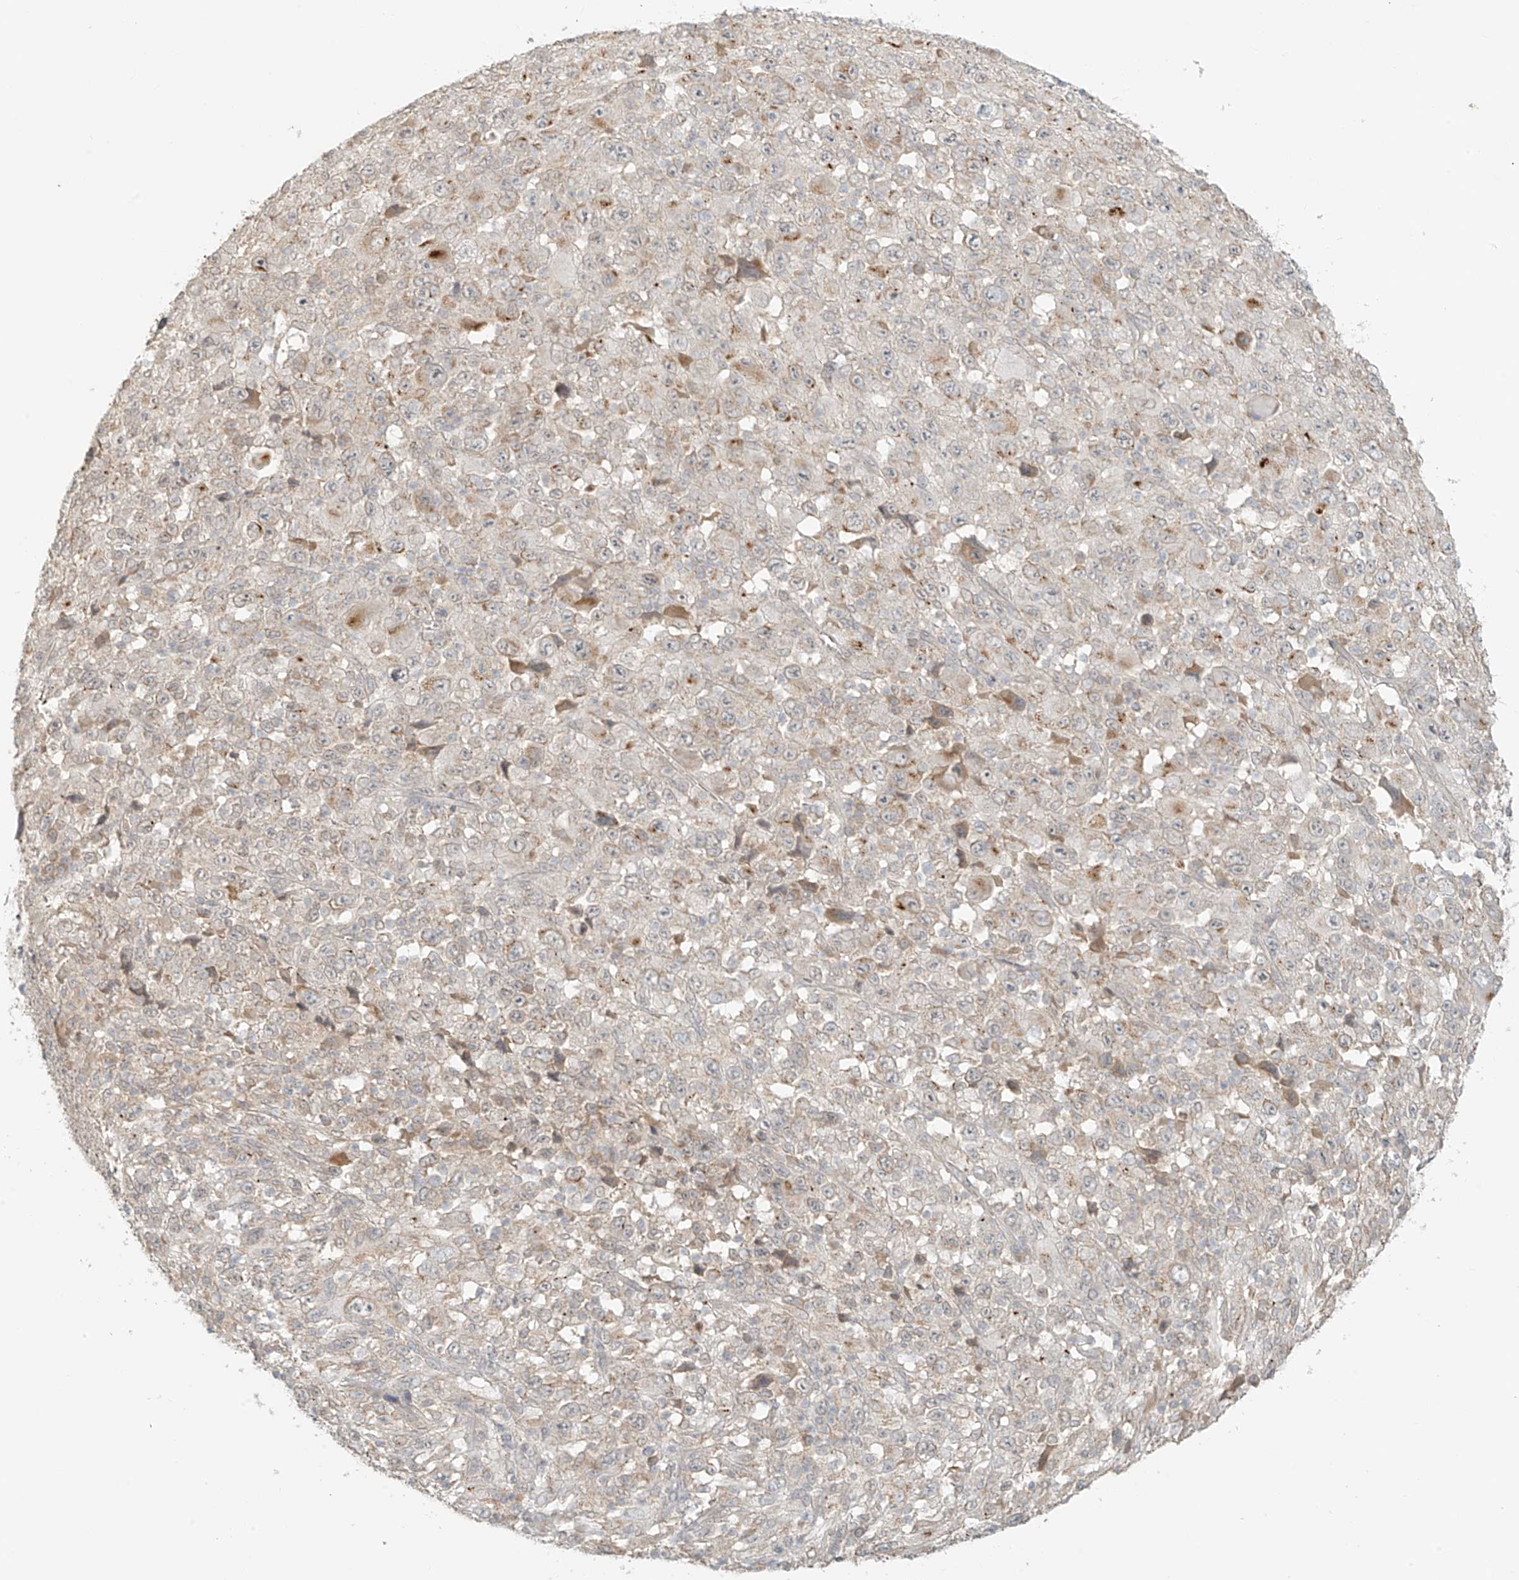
{"staining": {"intensity": "negative", "quantity": "none", "location": "none"}, "tissue": "melanoma", "cell_type": "Tumor cells", "image_type": "cancer", "snomed": [{"axis": "morphology", "description": "Malignant melanoma, Metastatic site"}, {"axis": "topography", "description": "Skin"}], "caption": "An image of human malignant melanoma (metastatic site) is negative for staining in tumor cells.", "gene": "ABCD1", "patient": {"sex": "female", "age": 56}}